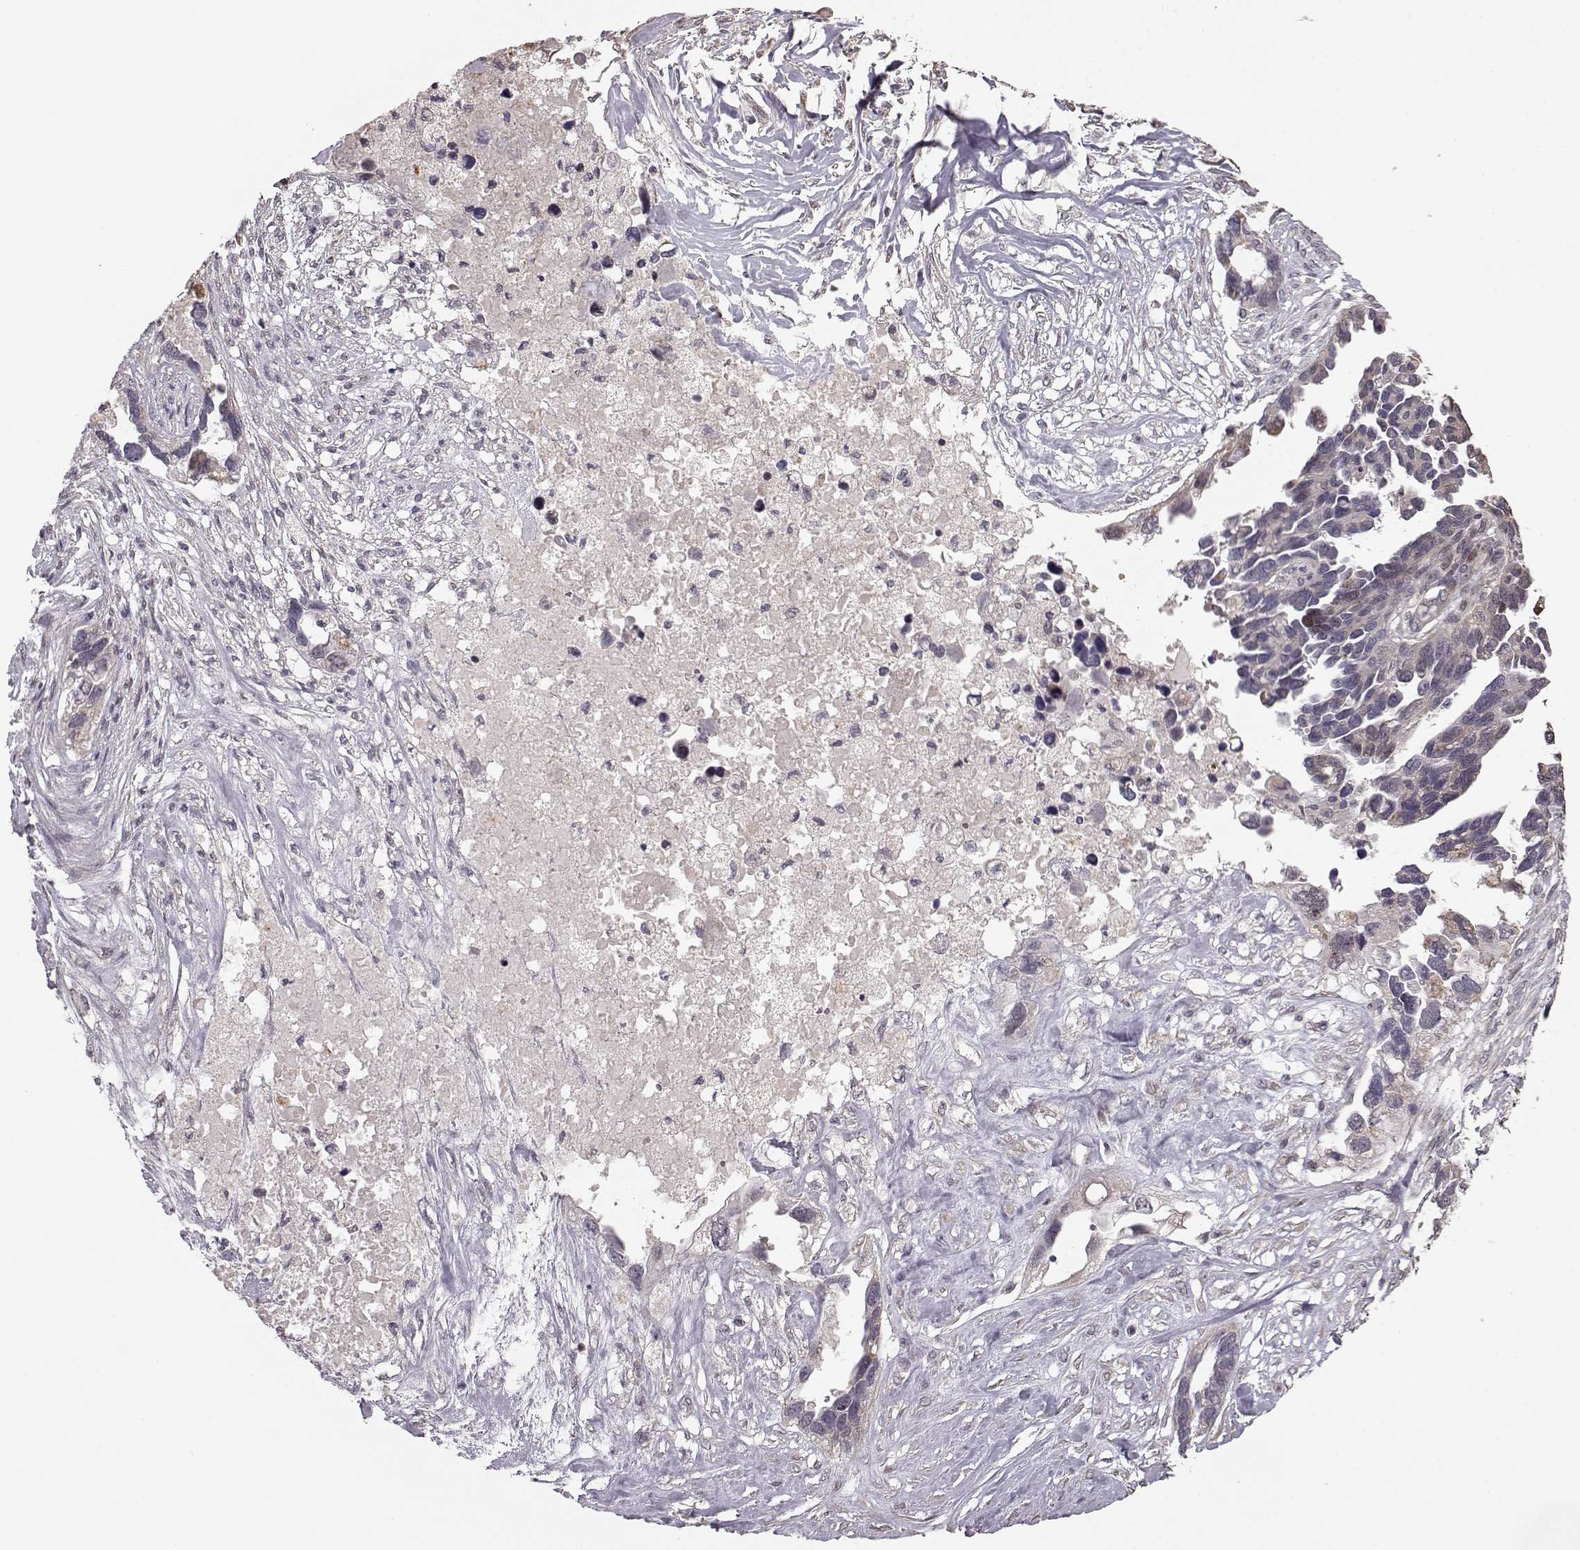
{"staining": {"intensity": "negative", "quantity": "none", "location": "none"}, "tissue": "ovarian cancer", "cell_type": "Tumor cells", "image_type": "cancer", "snomed": [{"axis": "morphology", "description": "Cystadenocarcinoma, serous, NOS"}, {"axis": "topography", "description": "Ovary"}], "caption": "A histopathology image of serous cystadenocarcinoma (ovarian) stained for a protein shows no brown staining in tumor cells. (Stains: DAB IHC with hematoxylin counter stain, Microscopy: brightfield microscopy at high magnification).", "gene": "BACH2", "patient": {"sex": "female", "age": 54}}